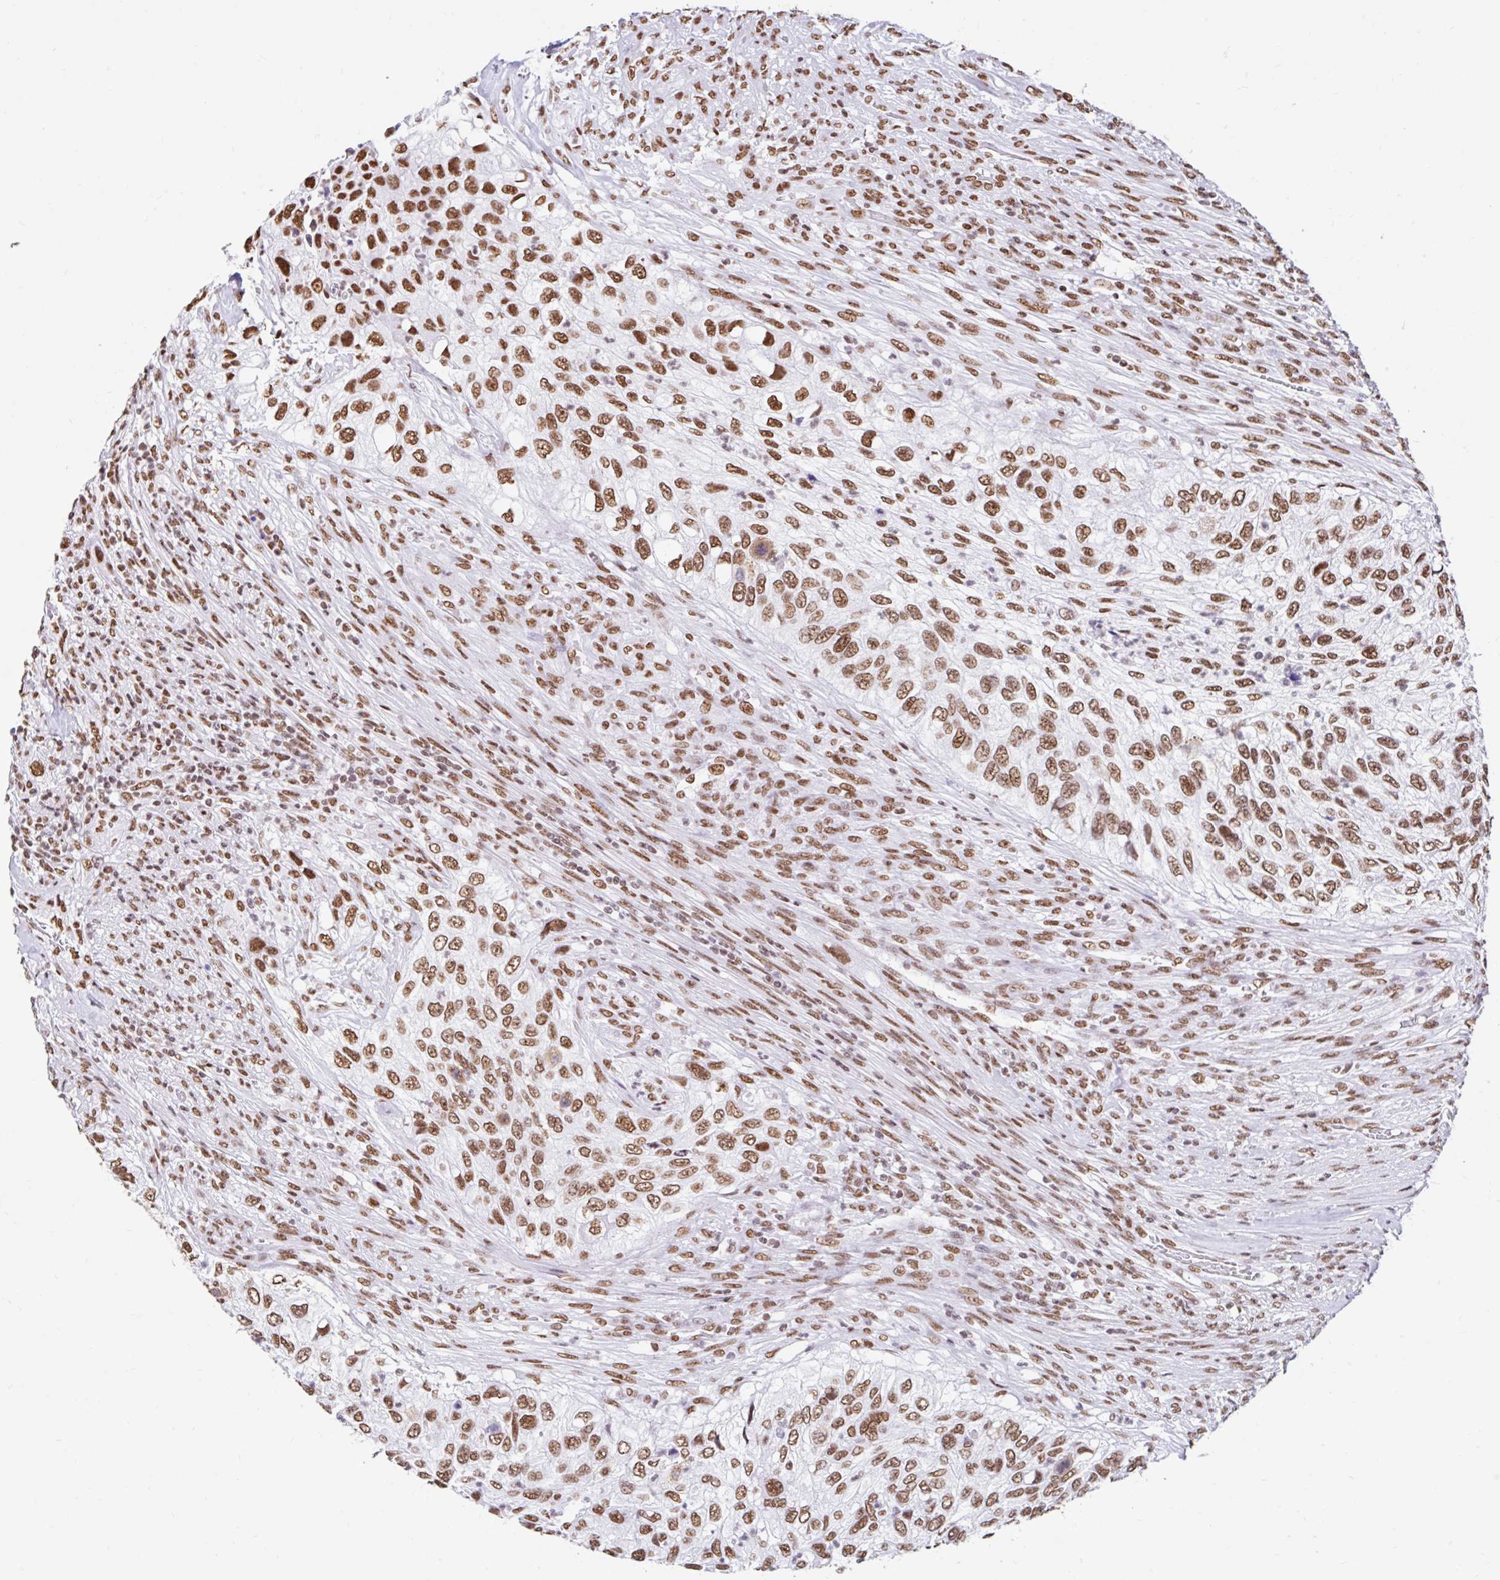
{"staining": {"intensity": "moderate", "quantity": ">75%", "location": "nuclear"}, "tissue": "urothelial cancer", "cell_type": "Tumor cells", "image_type": "cancer", "snomed": [{"axis": "morphology", "description": "Urothelial carcinoma, High grade"}, {"axis": "topography", "description": "Urinary bladder"}], "caption": "A brown stain highlights moderate nuclear staining of a protein in human urothelial cancer tumor cells.", "gene": "KHDRBS1", "patient": {"sex": "female", "age": 60}}